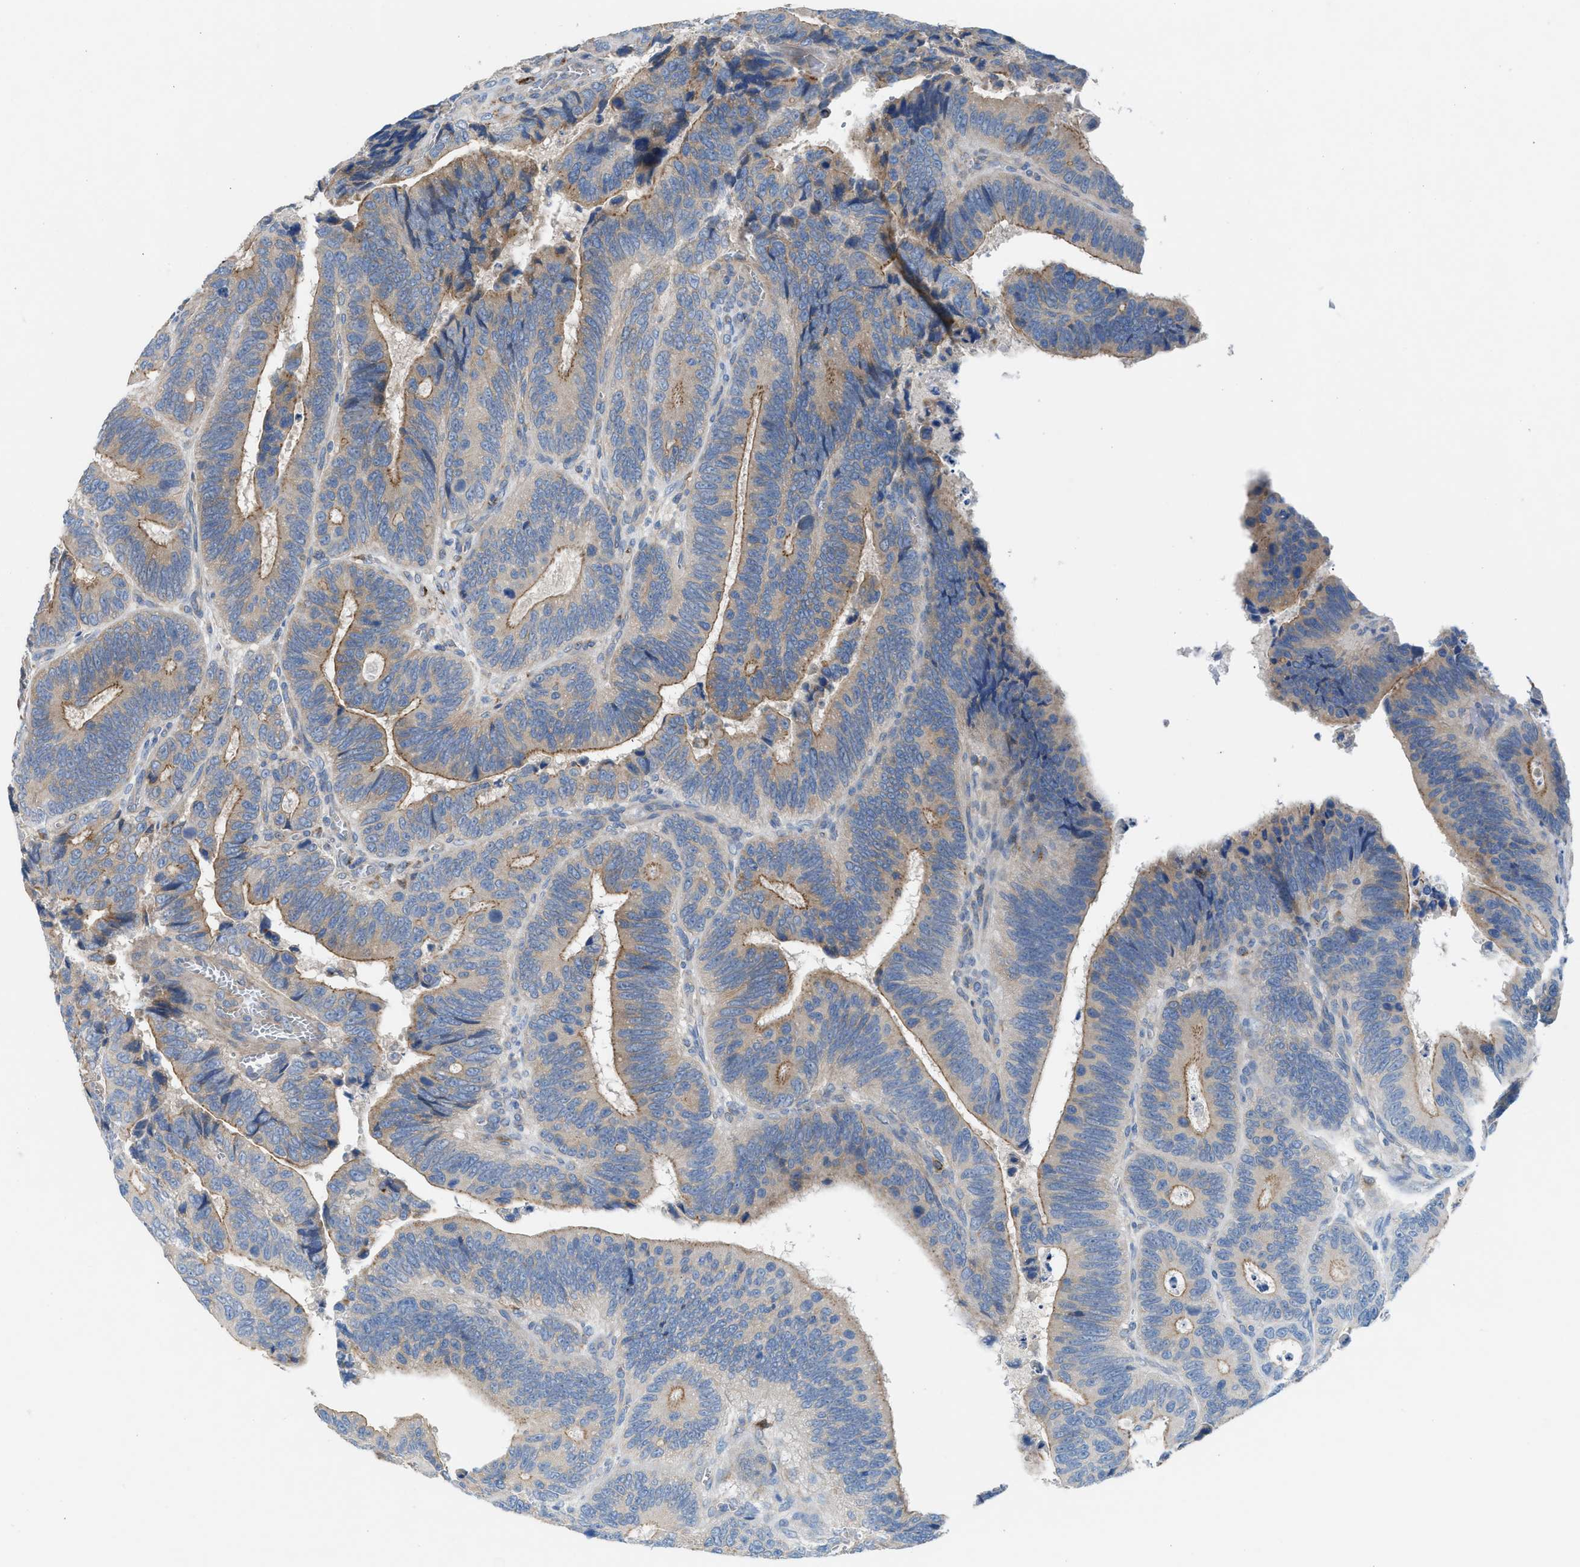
{"staining": {"intensity": "weak", "quantity": "25%-75%", "location": "cytoplasmic/membranous"}, "tissue": "colorectal cancer", "cell_type": "Tumor cells", "image_type": "cancer", "snomed": [{"axis": "morphology", "description": "Inflammation, NOS"}, {"axis": "morphology", "description": "Adenocarcinoma, NOS"}, {"axis": "topography", "description": "Colon"}], "caption": "This is an image of IHC staining of colorectal cancer (adenocarcinoma), which shows weak positivity in the cytoplasmic/membranous of tumor cells.", "gene": "AOAH", "patient": {"sex": "male", "age": 72}}